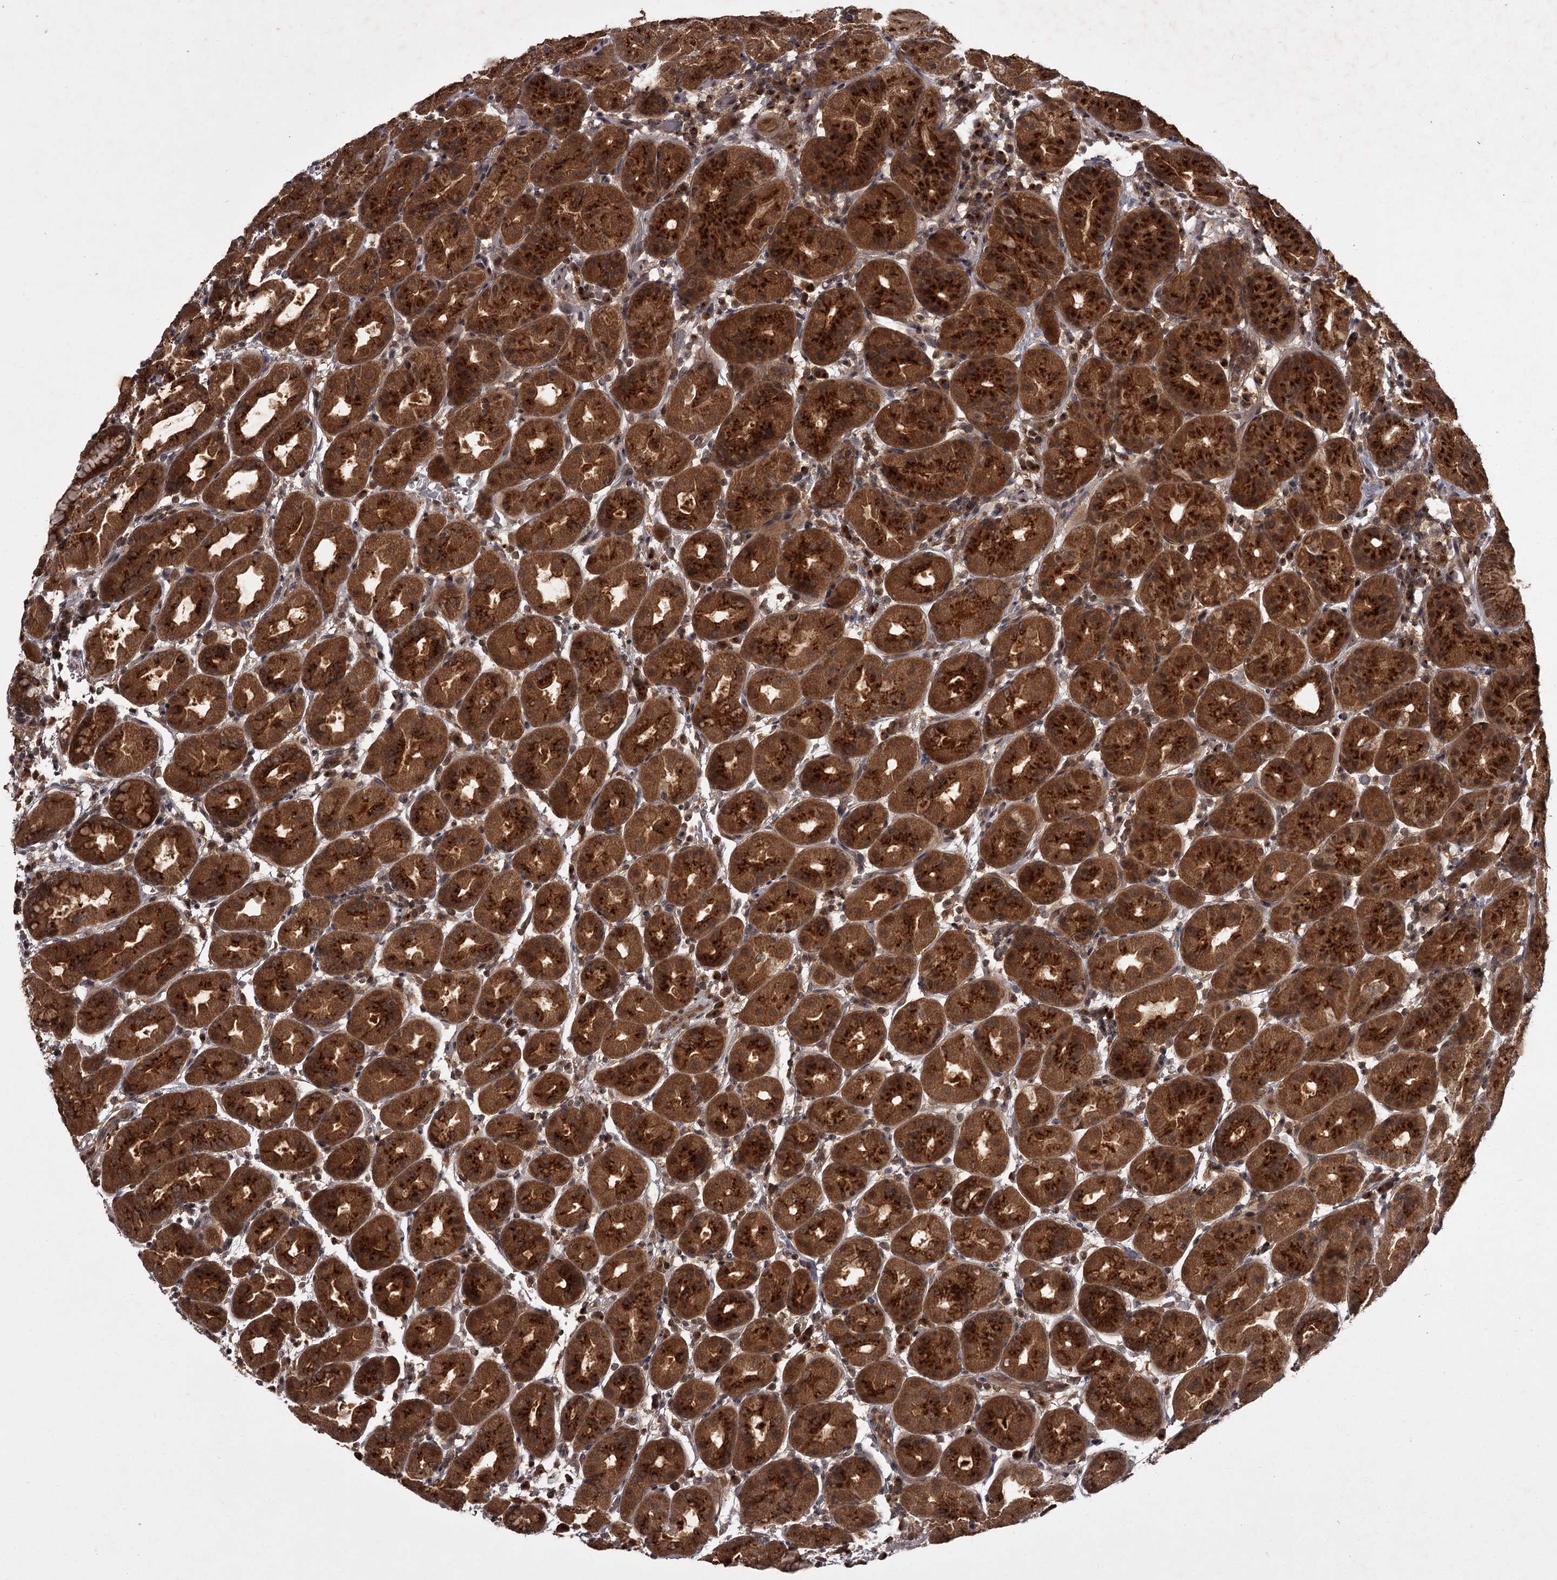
{"staining": {"intensity": "strong", "quantity": ">75%", "location": "cytoplasmic/membranous"}, "tissue": "stomach", "cell_type": "Glandular cells", "image_type": "normal", "snomed": [{"axis": "morphology", "description": "Normal tissue, NOS"}, {"axis": "topography", "description": "Stomach"}], "caption": "IHC photomicrograph of unremarkable stomach: human stomach stained using immunohistochemistry reveals high levels of strong protein expression localized specifically in the cytoplasmic/membranous of glandular cells, appearing as a cytoplasmic/membranous brown color.", "gene": "TBC1D23", "patient": {"sex": "female", "age": 79}}